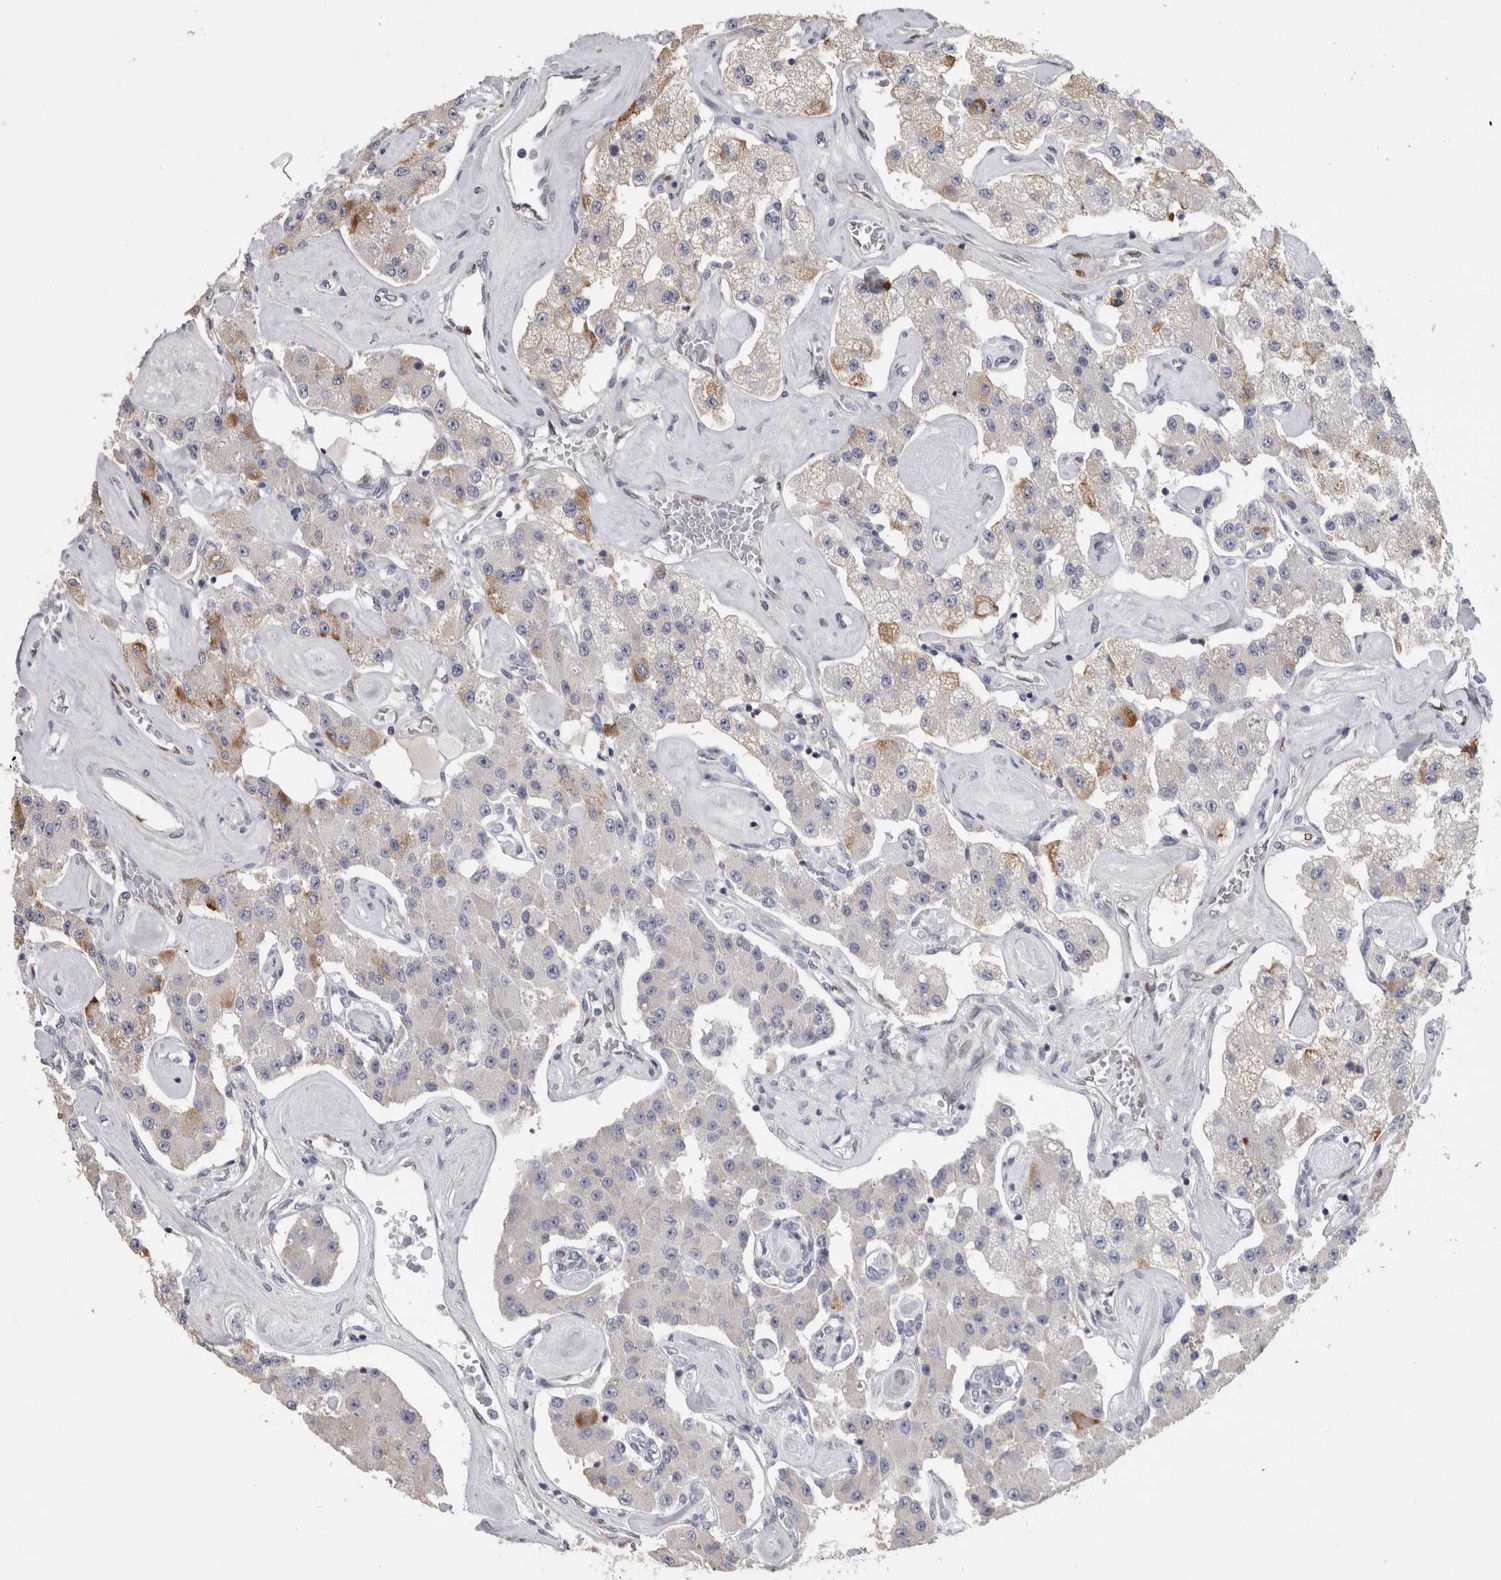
{"staining": {"intensity": "moderate", "quantity": "<25%", "location": "cytoplasmic/membranous"}, "tissue": "carcinoid", "cell_type": "Tumor cells", "image_type": "cancer", "snomed": [{"axis": "morphology", "description": "Carcinoid, malignant, NOS"}, {"axis": "topography", "description": "Pancreas"}], "caption": "This is an image of immunohistochemistry (IHC) staining of carcinoid, which shows moderate positivity in the cytoplasmic/membranous of tumor cells.", "gene": "IL33", "patient": {"sex": "male", "age": 41}}